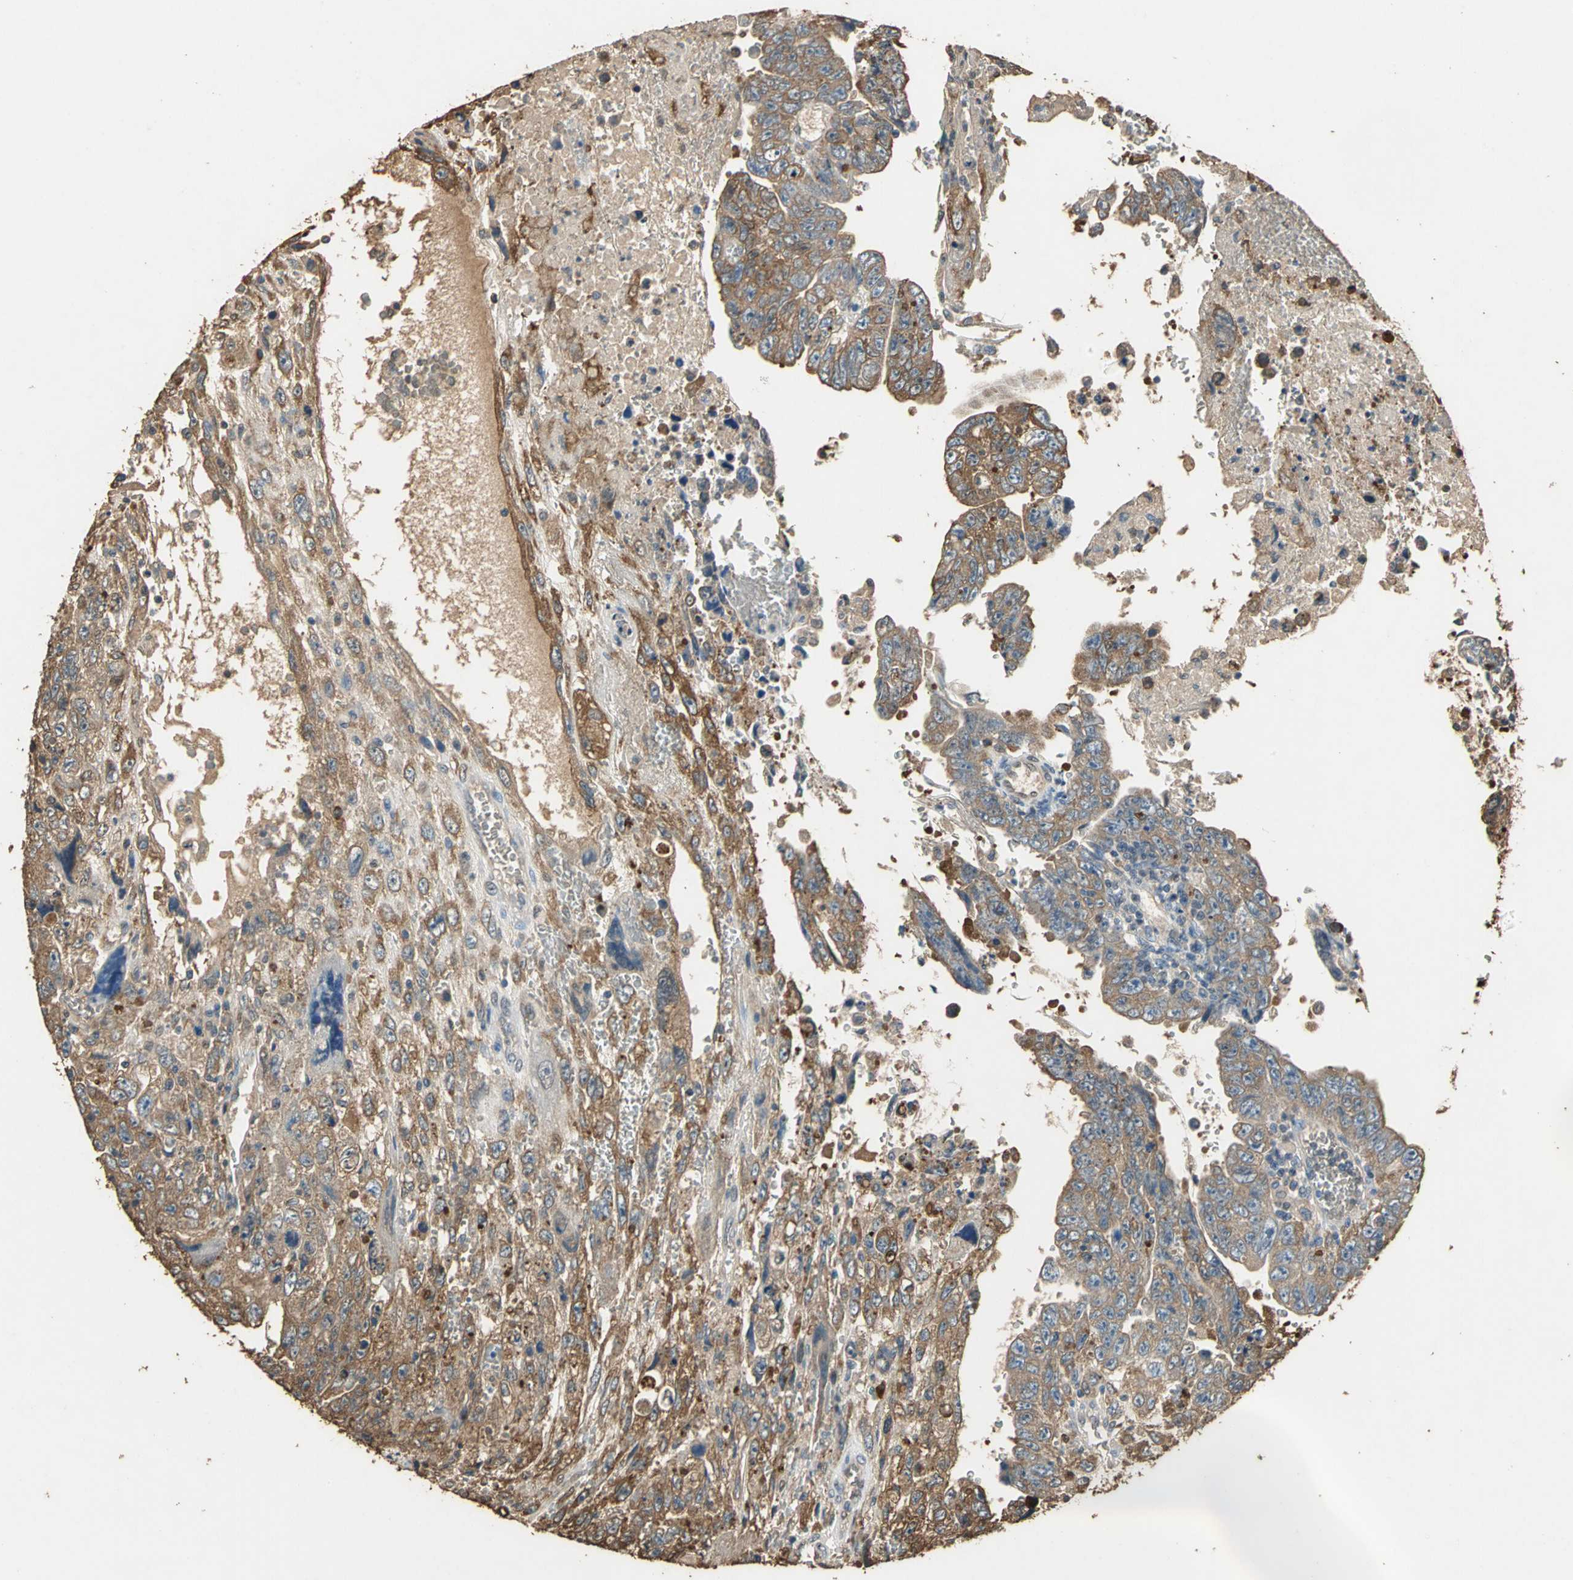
{"staining": {"intensity": "moderate", "quantity": ">75%", "location": "cytoplasmic/membranous"}, "tissue": "testis cancer", "cell_type": "Tumor cells", "image_type": "cancer", "snomed": [{"axis": "morphology", "description": "Carcinoma, Embryonal, NOS"}, {"axis": "topography", "description": "Testis"}], "caption": "Testis embryonal carcinoma stained with DAB IHC reveals medium levels of moderate cytoplasmic/membranous staining in approximately >75% of tumor cells.", "gene": "GAPDH", "patient": {"sex": "male", "age": 28}}